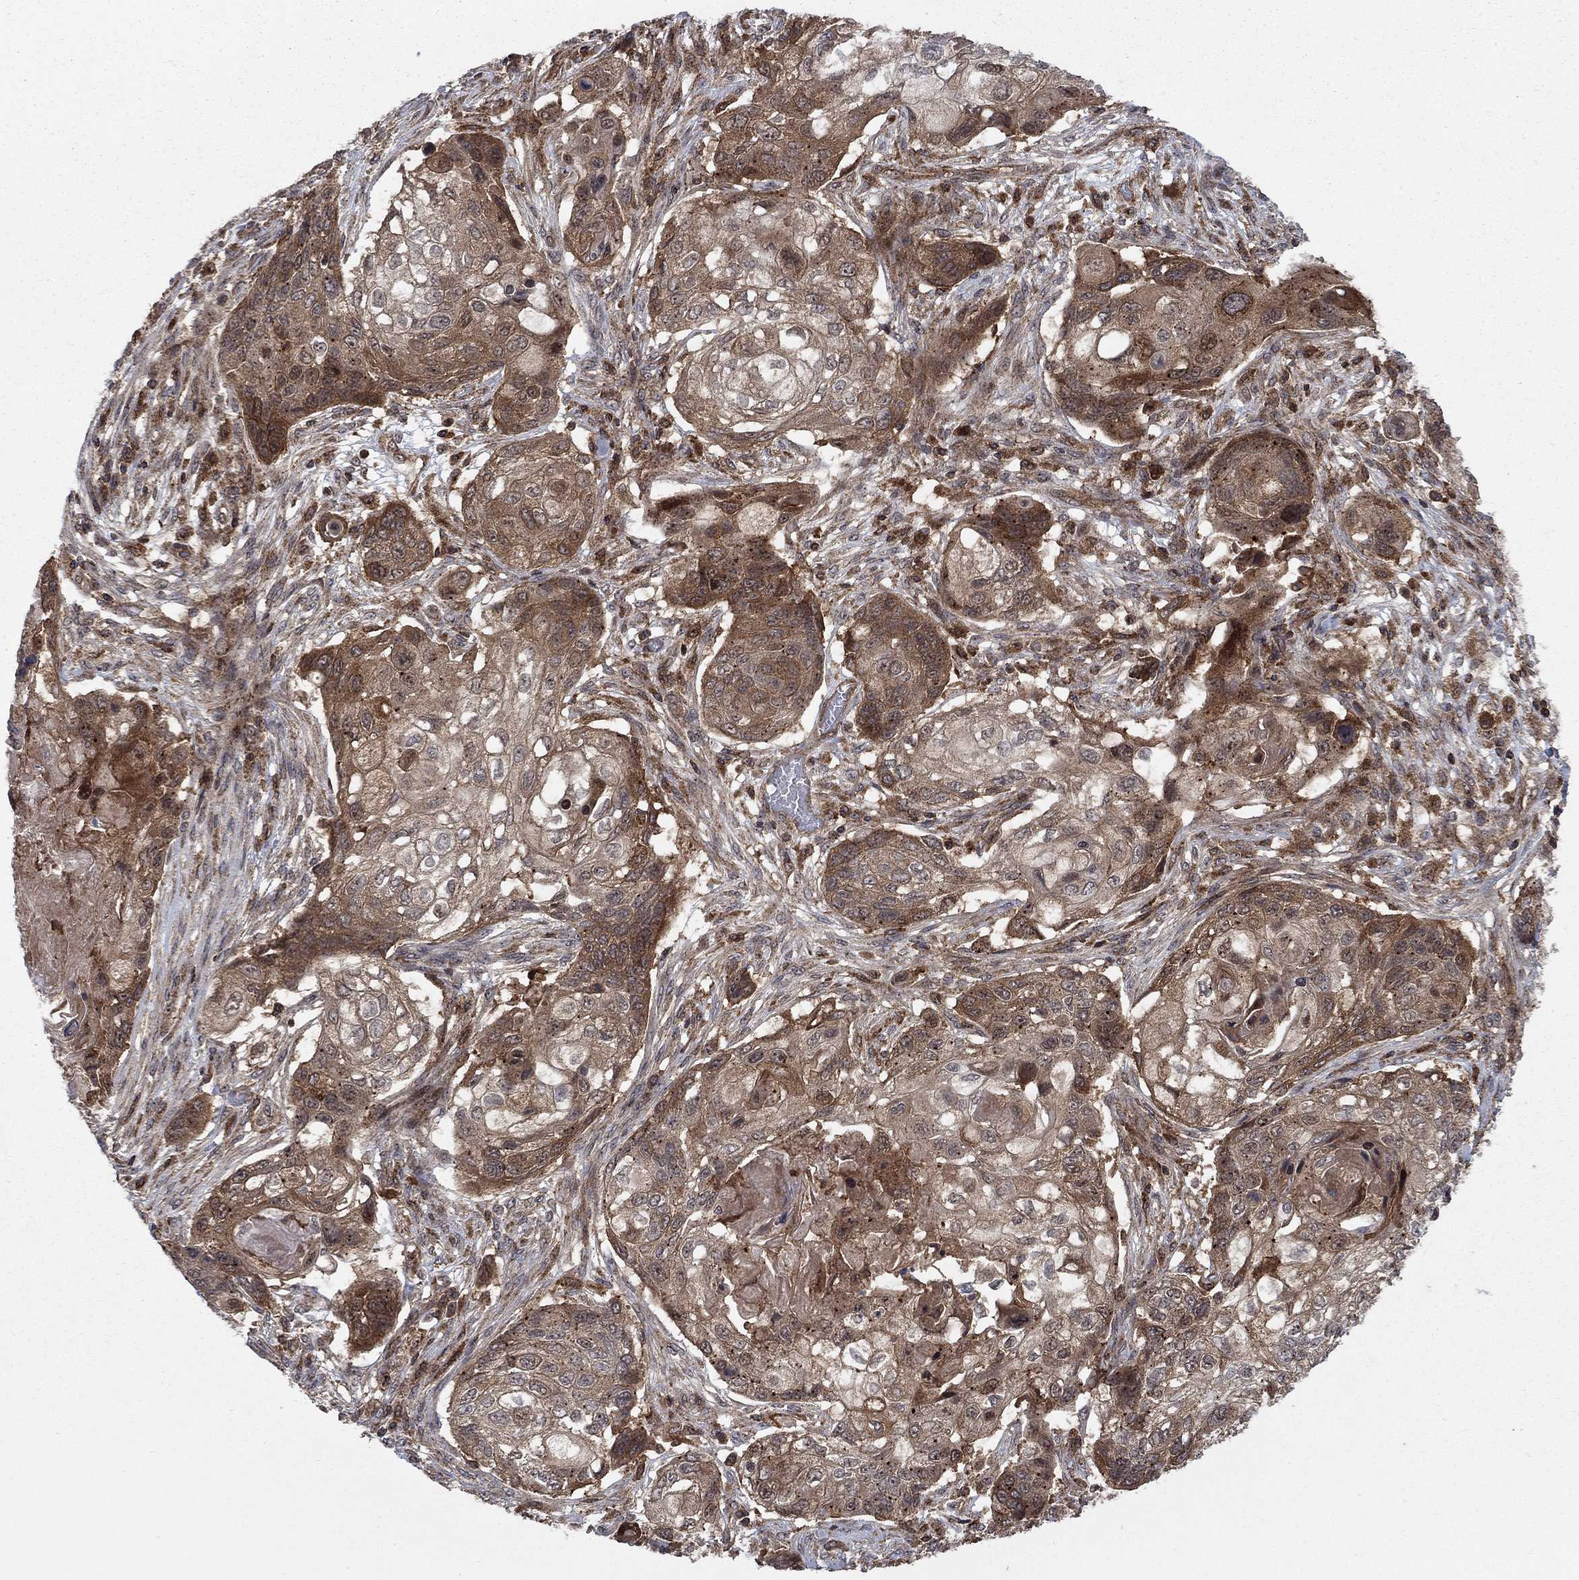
{"staining": {"intensity": "moderate", "quantity": ">75%", "location": "cytoplasmic/membranous"}, "tissue": "lung cancer", "cell_type": "Tumor cells", "image_type": "cancer", "snomed": [{"axis": "morphology", "description": "Normal tissue, NOS"}, {"axis": "morphology", "description": "Squamous cell carcinoma, NOS"}, {"axis": "topography", "description": "Bronchus"}, {"axis": "topography", "description": "Lung"}], "caption": "Immunohistochemical staining of human squamous cell carcinoma (lung) demonstrates moderate cytoplasmic/membranous protein expression in about >75% of tumor cells.", "gene": "IFI35", "patient": {"sex": "male", "age": 69}}